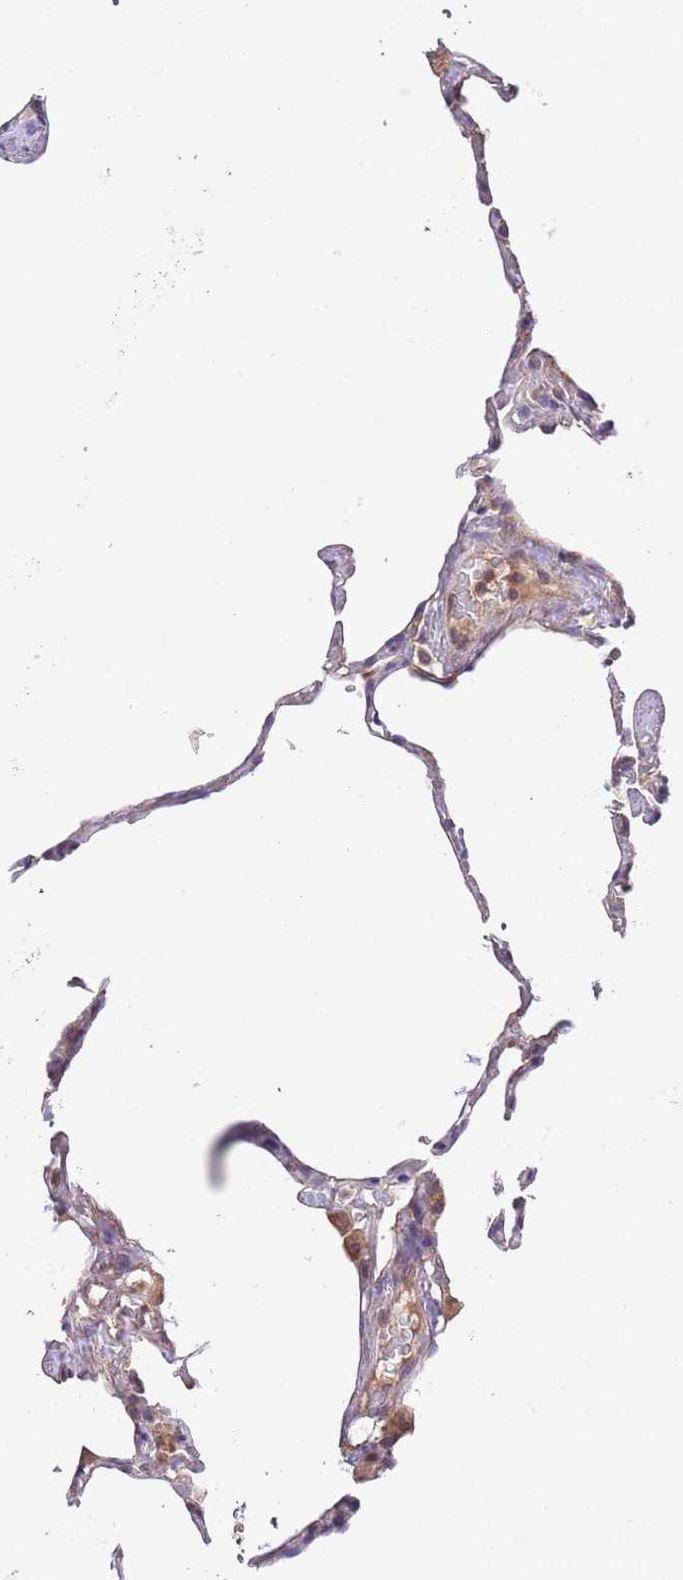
{"staining": {"intensity": "moderate", "quantity": "<25%", "location": "cytoplasmic/membranous"}, "tissue": "lung", "cell_type": "Alveolar cells", "image_type": "normal", "snomed": [{"axis": "morphology", "description": "Normal tissue, NOS"}, {"axis": "topography", "description": "Lung"}], "caption": "This micrograph demonstrates unremarkable lung stained with immunohistochemistry to label a protein in brown. The cytoplasmic/membranous of alveolar cells show moderate positivity for the protein. Nuclei are counter-stained blue.", "gene": "MFNG", "patient": {"sex": "male", "age": 65}}